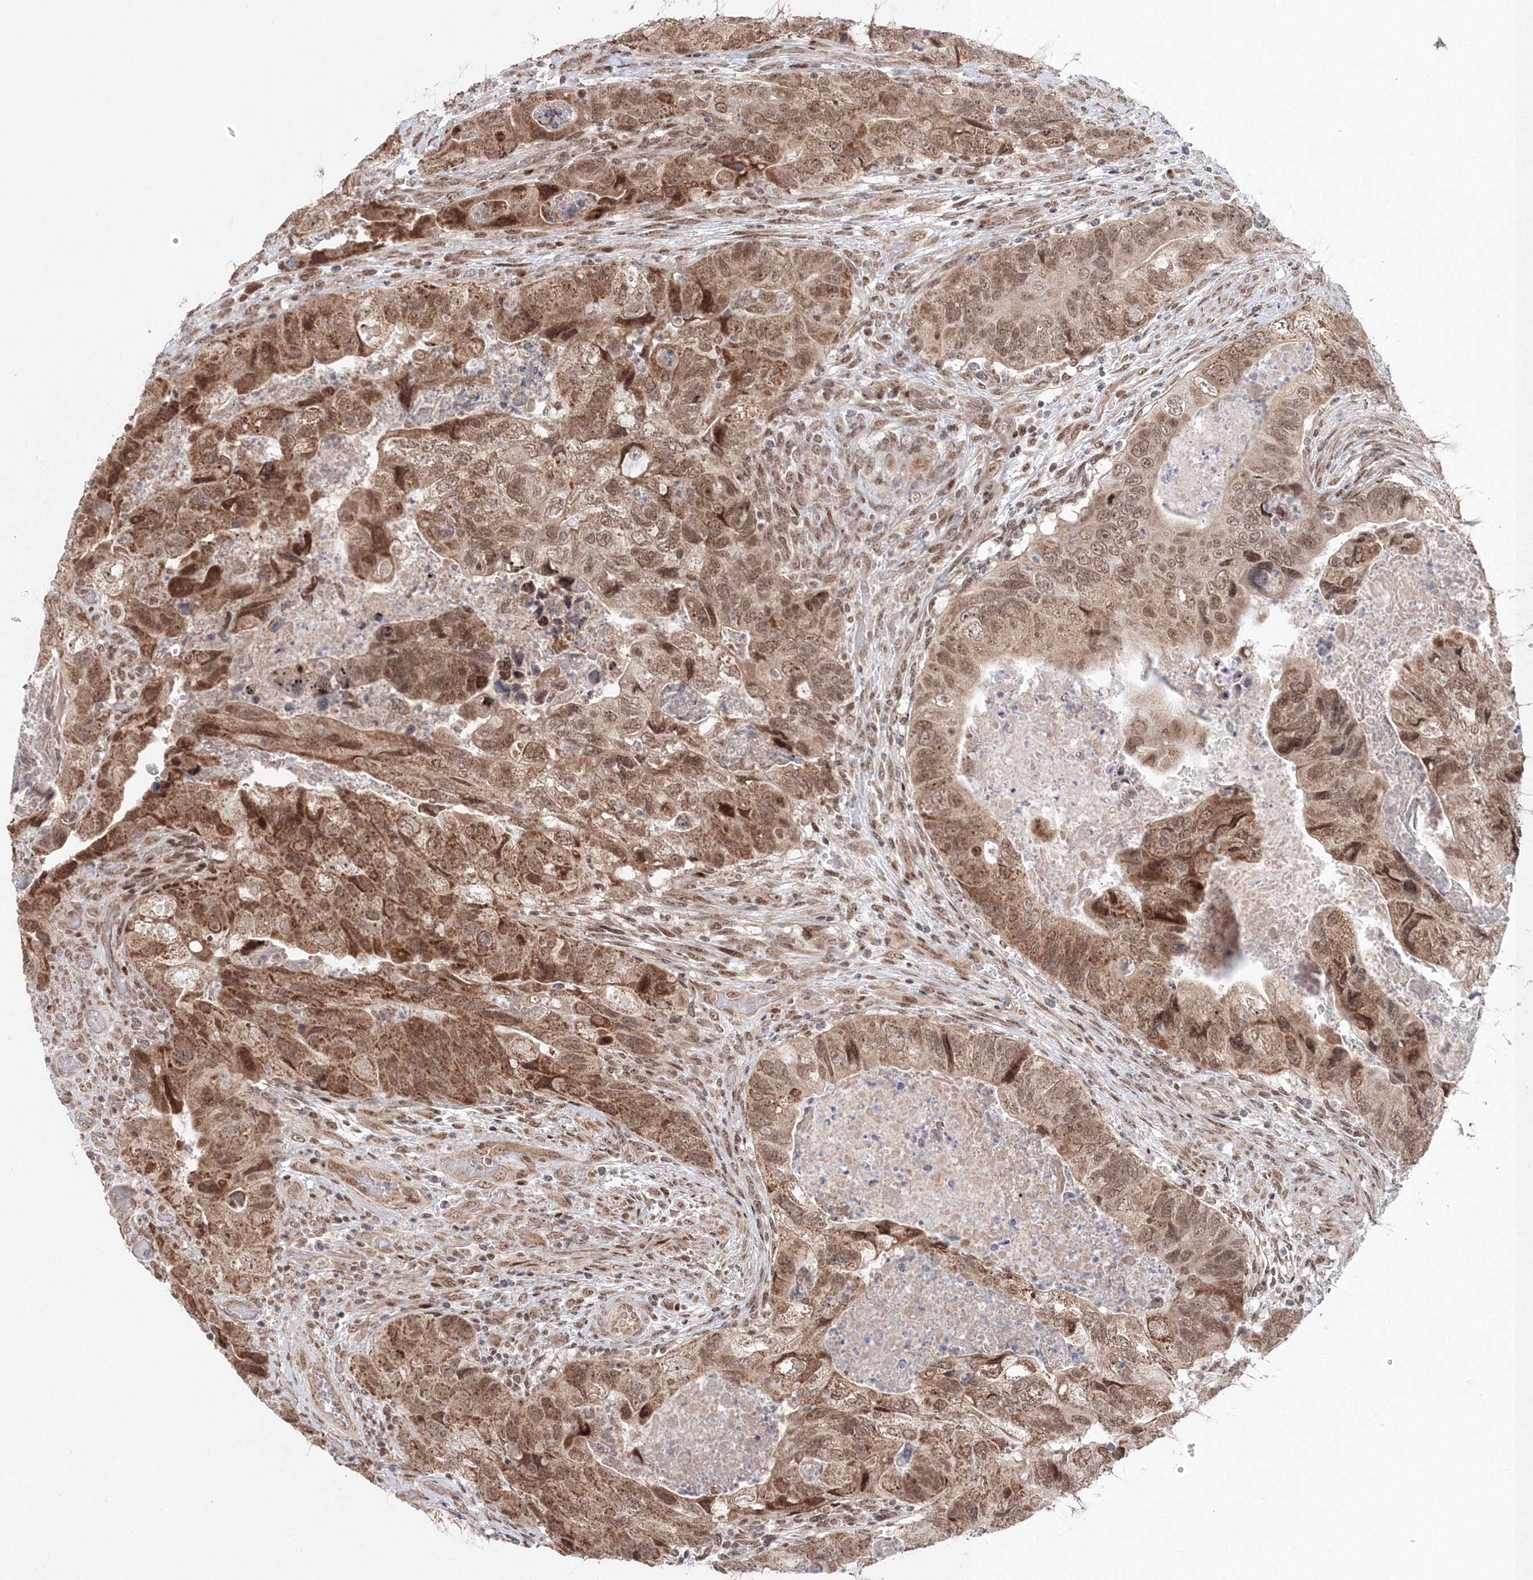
{"staining": {"intensity": "moderate", "quantity": ">75%", "location": "cytoplasmic/membranous,nuclear"}, "tissue": "colorectal cancer", "cell_type": "Tumor cells", "image_type": "cancer", "snomed": [{"axis": "morphology", "description": "Adenocarcinoma, NOS"}, {"axis": "topography", "description": "Rectum"}], "caption": "About >75% of tumor cells in human colorectal cancer exhibit moderate cytoplasmic/membranous and nuclear protein positivity as visualized by brown immunohistochemical staining.", "gene": "NOA1", "patient": {"sex": "male", "age": 63}}